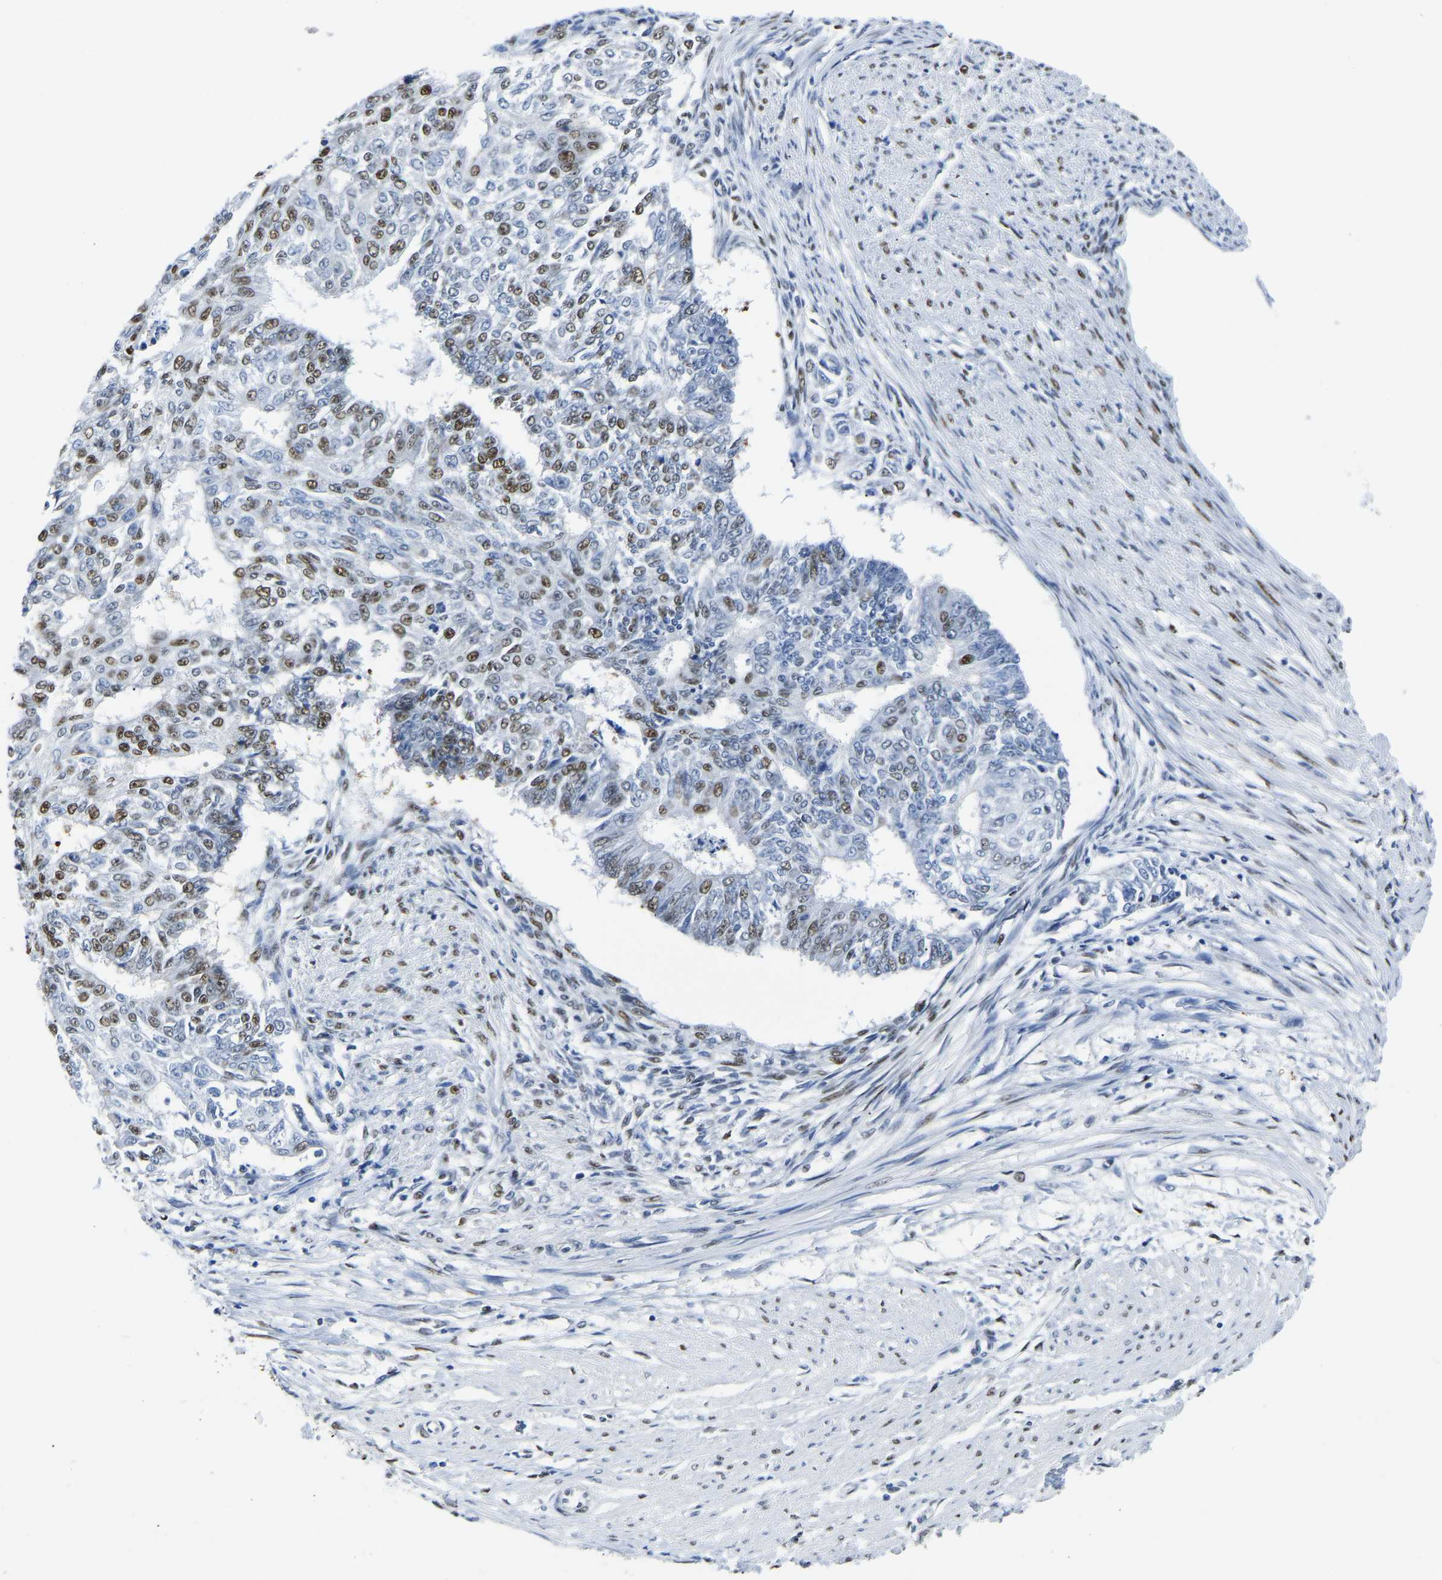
{"staining": {"intensity": "moderate", "quantity": "<25%", "location": "nuclear"}, "tissue": "endometrial cancer", "cell_type": "Tumor cells", "image_type": "cancer", "snomed": [{"axis": "morphology", "description": "Adenocarcinoma, NOS"}, {"axis": "topography", "description": "Endometrium"}], "caption": "The image reveals a brown stain indicating the presence of a protein in the nuclear of tumor cells in endometrial adenocarcinoma. The staining was performed using DAB (3,3'-diaminobenzidine), with brown indicating positive protein expression. Nuclei are stained blue with hematoxylin.", "gene": "UBA1", "patient": {"sex": "female", "age": 32}}